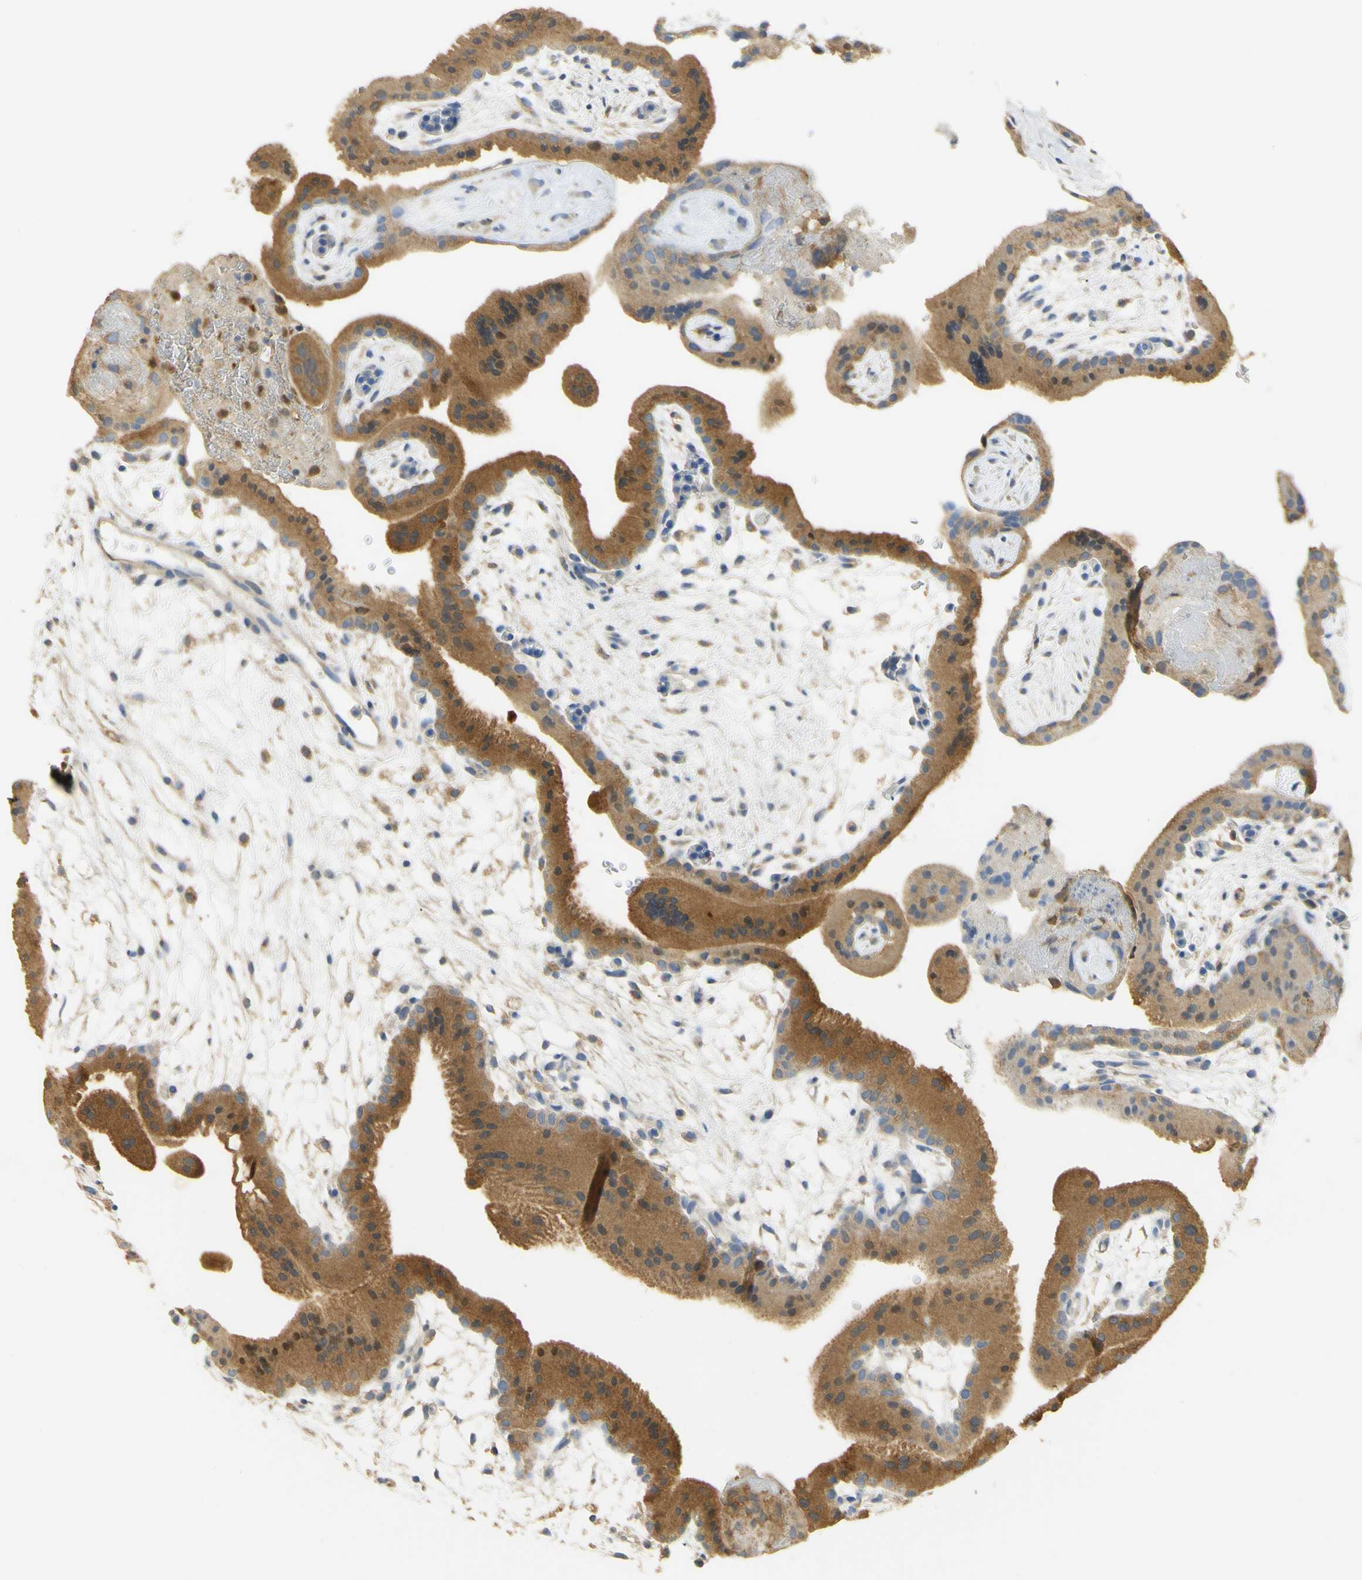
{"staining": {"intensity": "moderate", "quantity": ">75%", "location": "cytoplasmic/membranous"}, "tissue": "placenta", "cell_type": "Trophoblastic cells", "image_type": "normal", "snomed": [{"axis": "morphology", "description": "Normal tissue, NOS"}, {"axis": "topography", "description": "Placenta"}], "caption": "An image of placenta stained for a protein displays moderate cytoplasmic/membranous brown staining in trophoblastic cells. (Stains: DAB in brown, nuclei in blue, Microscopy: brightfield microscopy at high magnification).", "gene": "PAK1", "patient": {"sex": "female", "age": 19}}